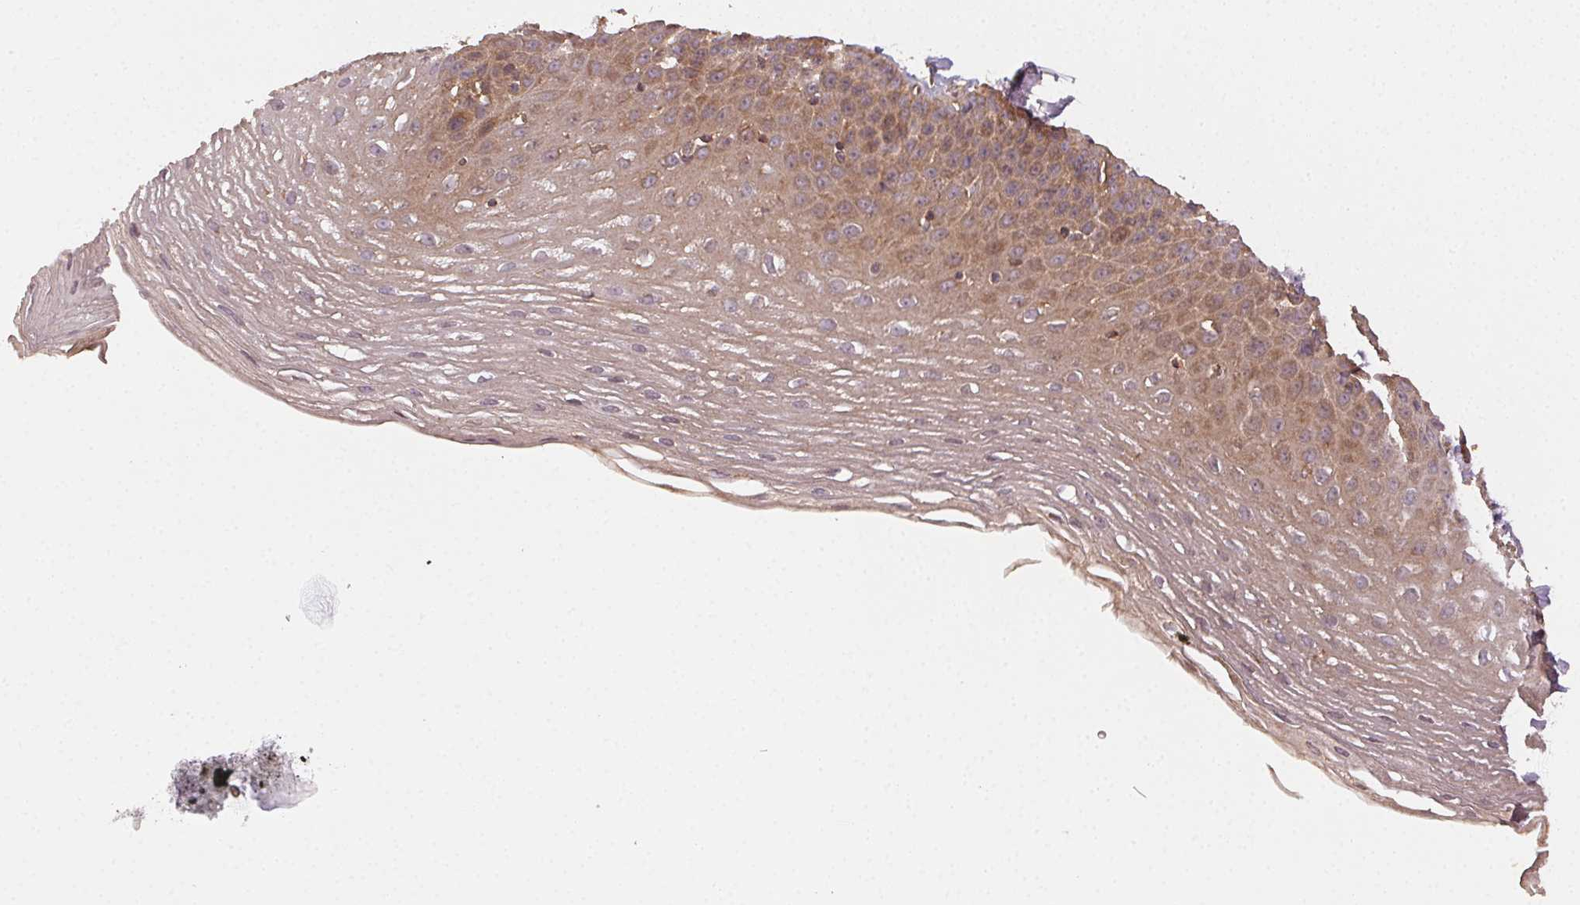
{"staining": {"intensity": "weak", "quantity": ">75%", "location": "cytoplasmic/membranous"}, "tissue": "esophagus", "cell_type": "Squamous epithelial cells", "image_type": "normal", "snomed": [{"axis": "morphology", "description": "Normal tissue, NOS"}, {"axis": "topography", "description": "Esophagus"}], "caption": "Esophagus was stained to show a protein in brown. There is low levels of weak cytoplasmic/membranous positivity in about >75% of squamous epithelial cells. (Brightfield microscopy of DAB IHC at high magnification).", "gene": "RALA", "patient": {"sex": "female", "age": 81}}